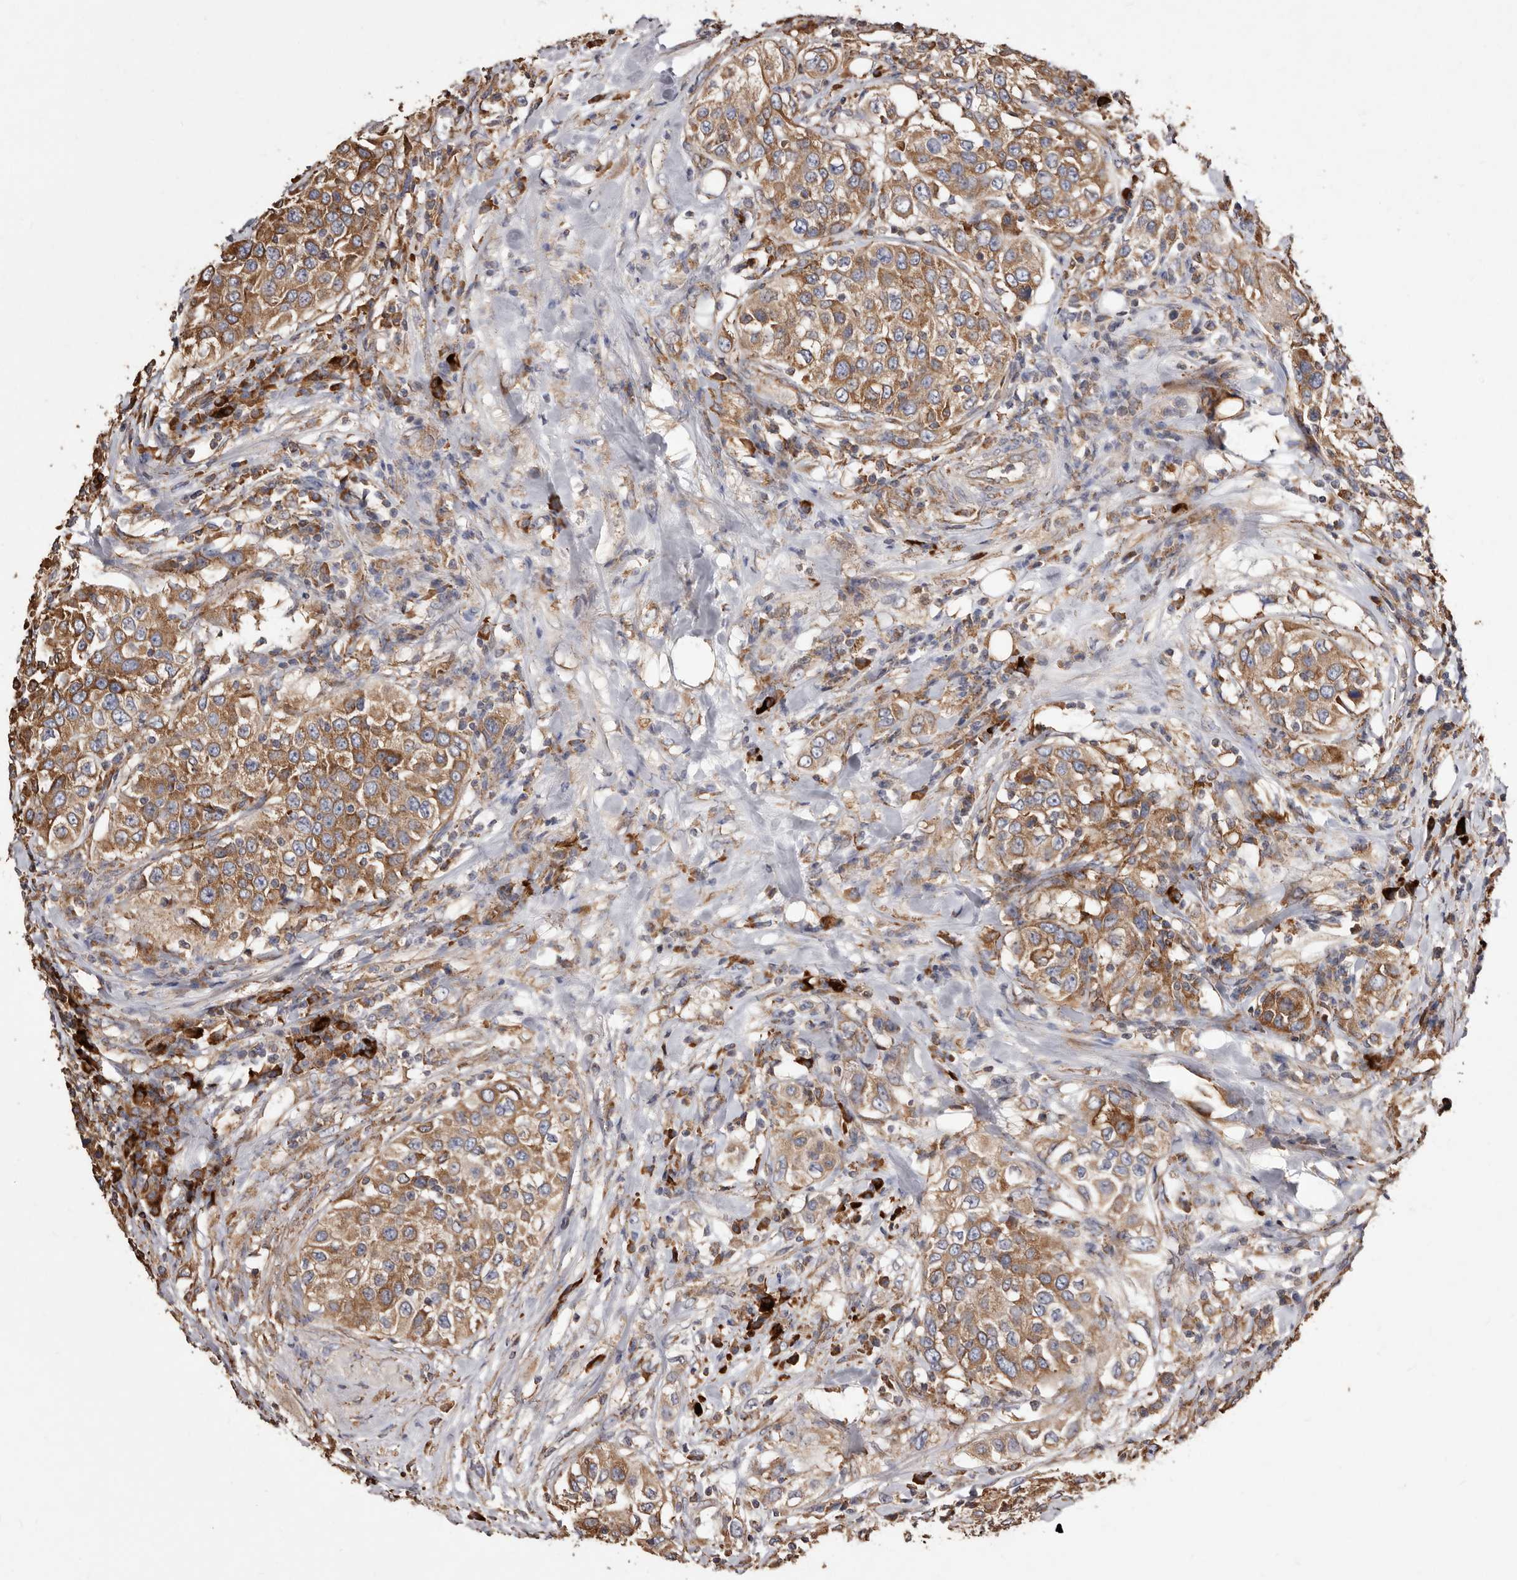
{"staining": {"intensity": "moderate", "quantity": ">75%", "location": "cytoplasmic/membranous"}, "tissue": "urothelial cancer", "cell_type": "Tumor cells", "image_type": "cancer", "snomed": [{"axis": "morphology", "description": "Urothelial carcinoma, High grade"}, {"axis": "topography", "description": "Urinary bladder"}], "caption": "About >75% of tumor cells in human urothelial carcinoma (high-grade) exhibit moderate cytoplasmic/membranous protein positivity as visualized by brown immunohistochemical staining.", "gene": "STEAP2", "patient": {"sex": "female", "age": 80}}